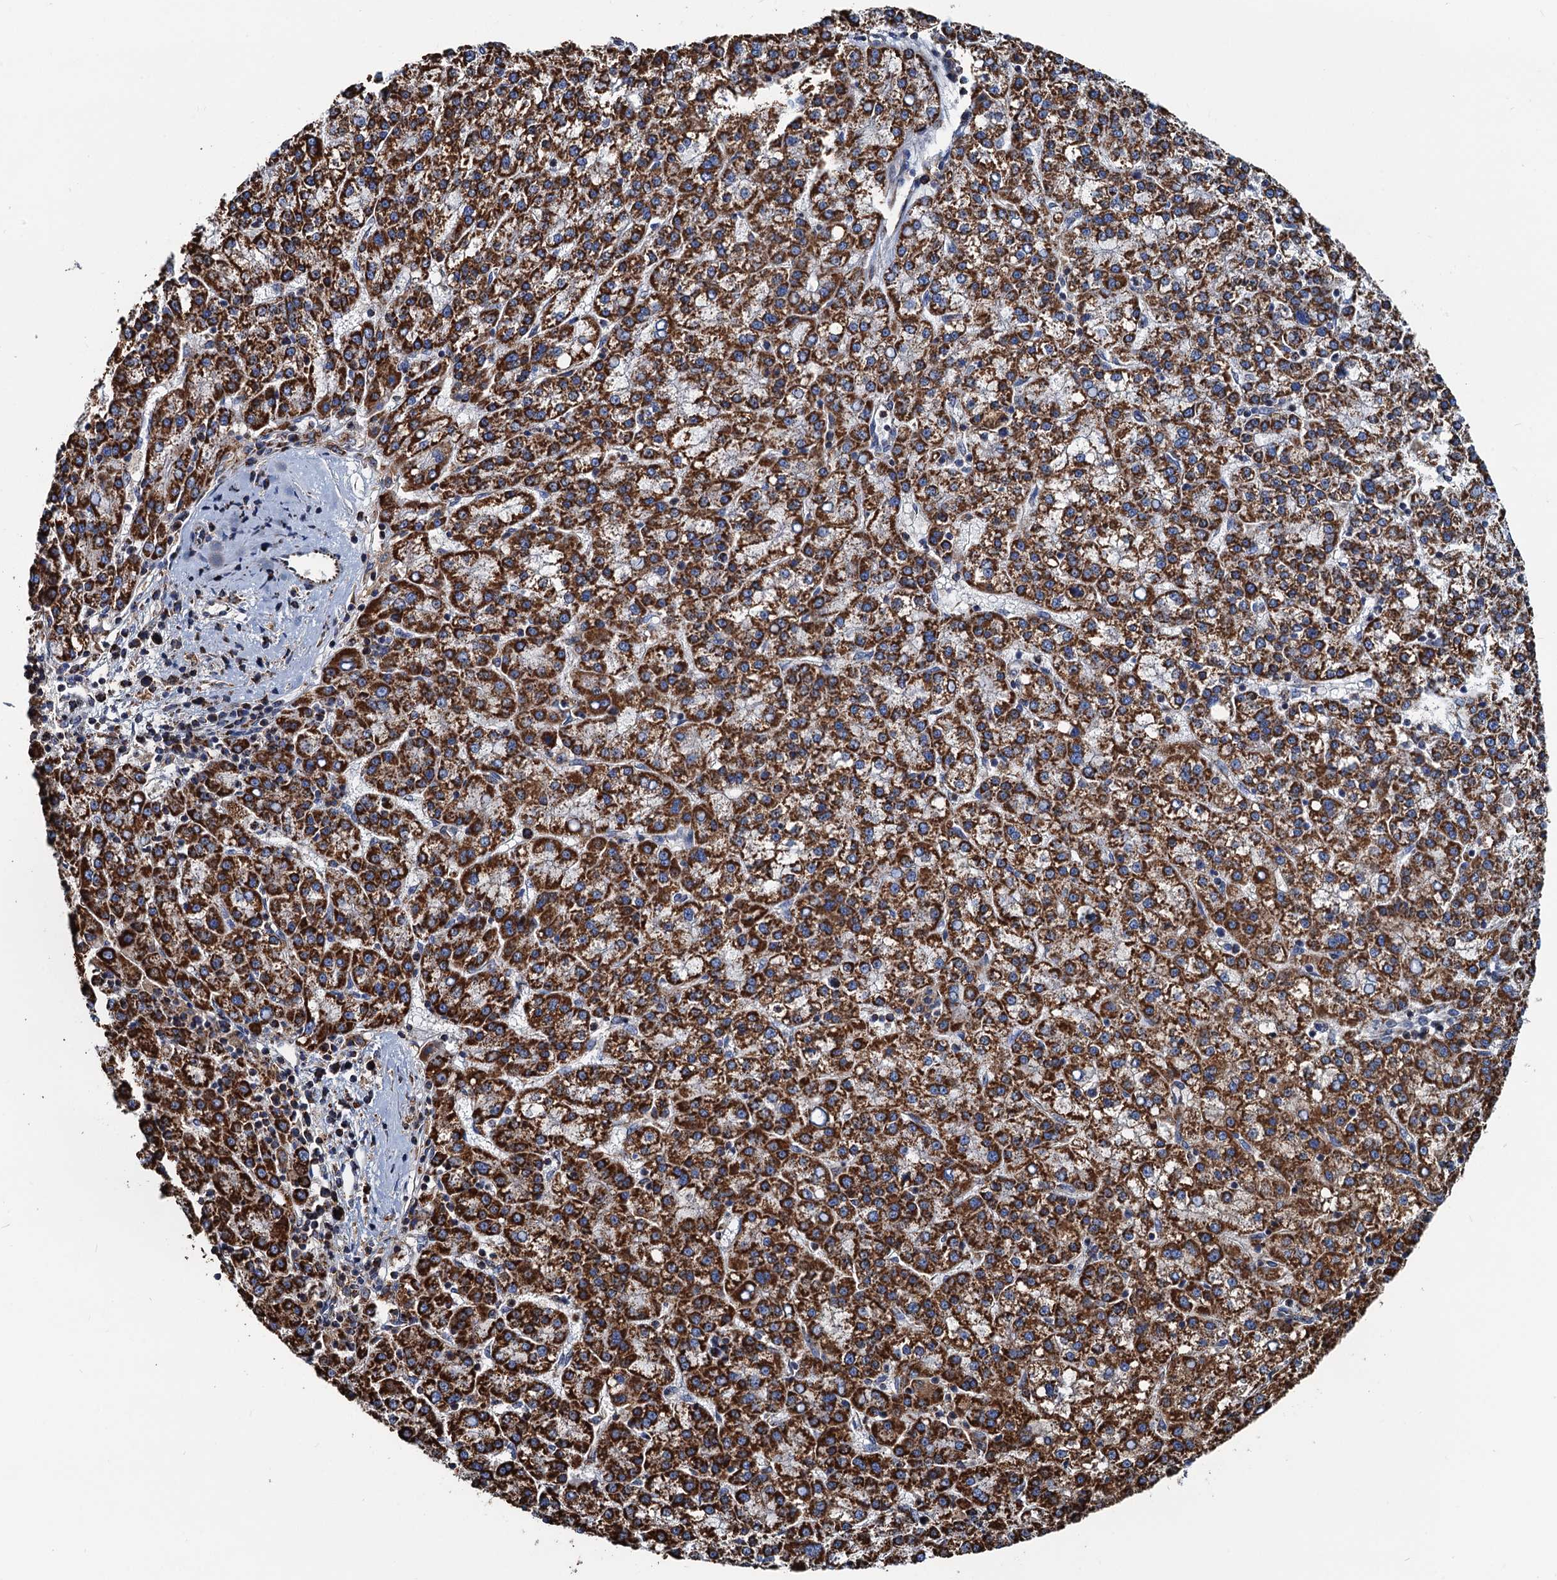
{"staining": {"intensity": "strong", "quantity": ">75%", "location": "cytoplasmic/membranous"}, "tissue": "liver cancer", "cell_type": "Tumor cells", "image_type": "cancer", "snomed": [{"axis": "morphology", "description": "Carcinoma, Hepatocellular, NOS"}, {"axis": "topography", "description": "Liver"}], "caption": "A brown stain labels strong cytoplasmic/membranous staining of a protein in liver cancer tumor cells.", "gene": "AAGAB", "patient": {"sex": "female", "age": 58}}